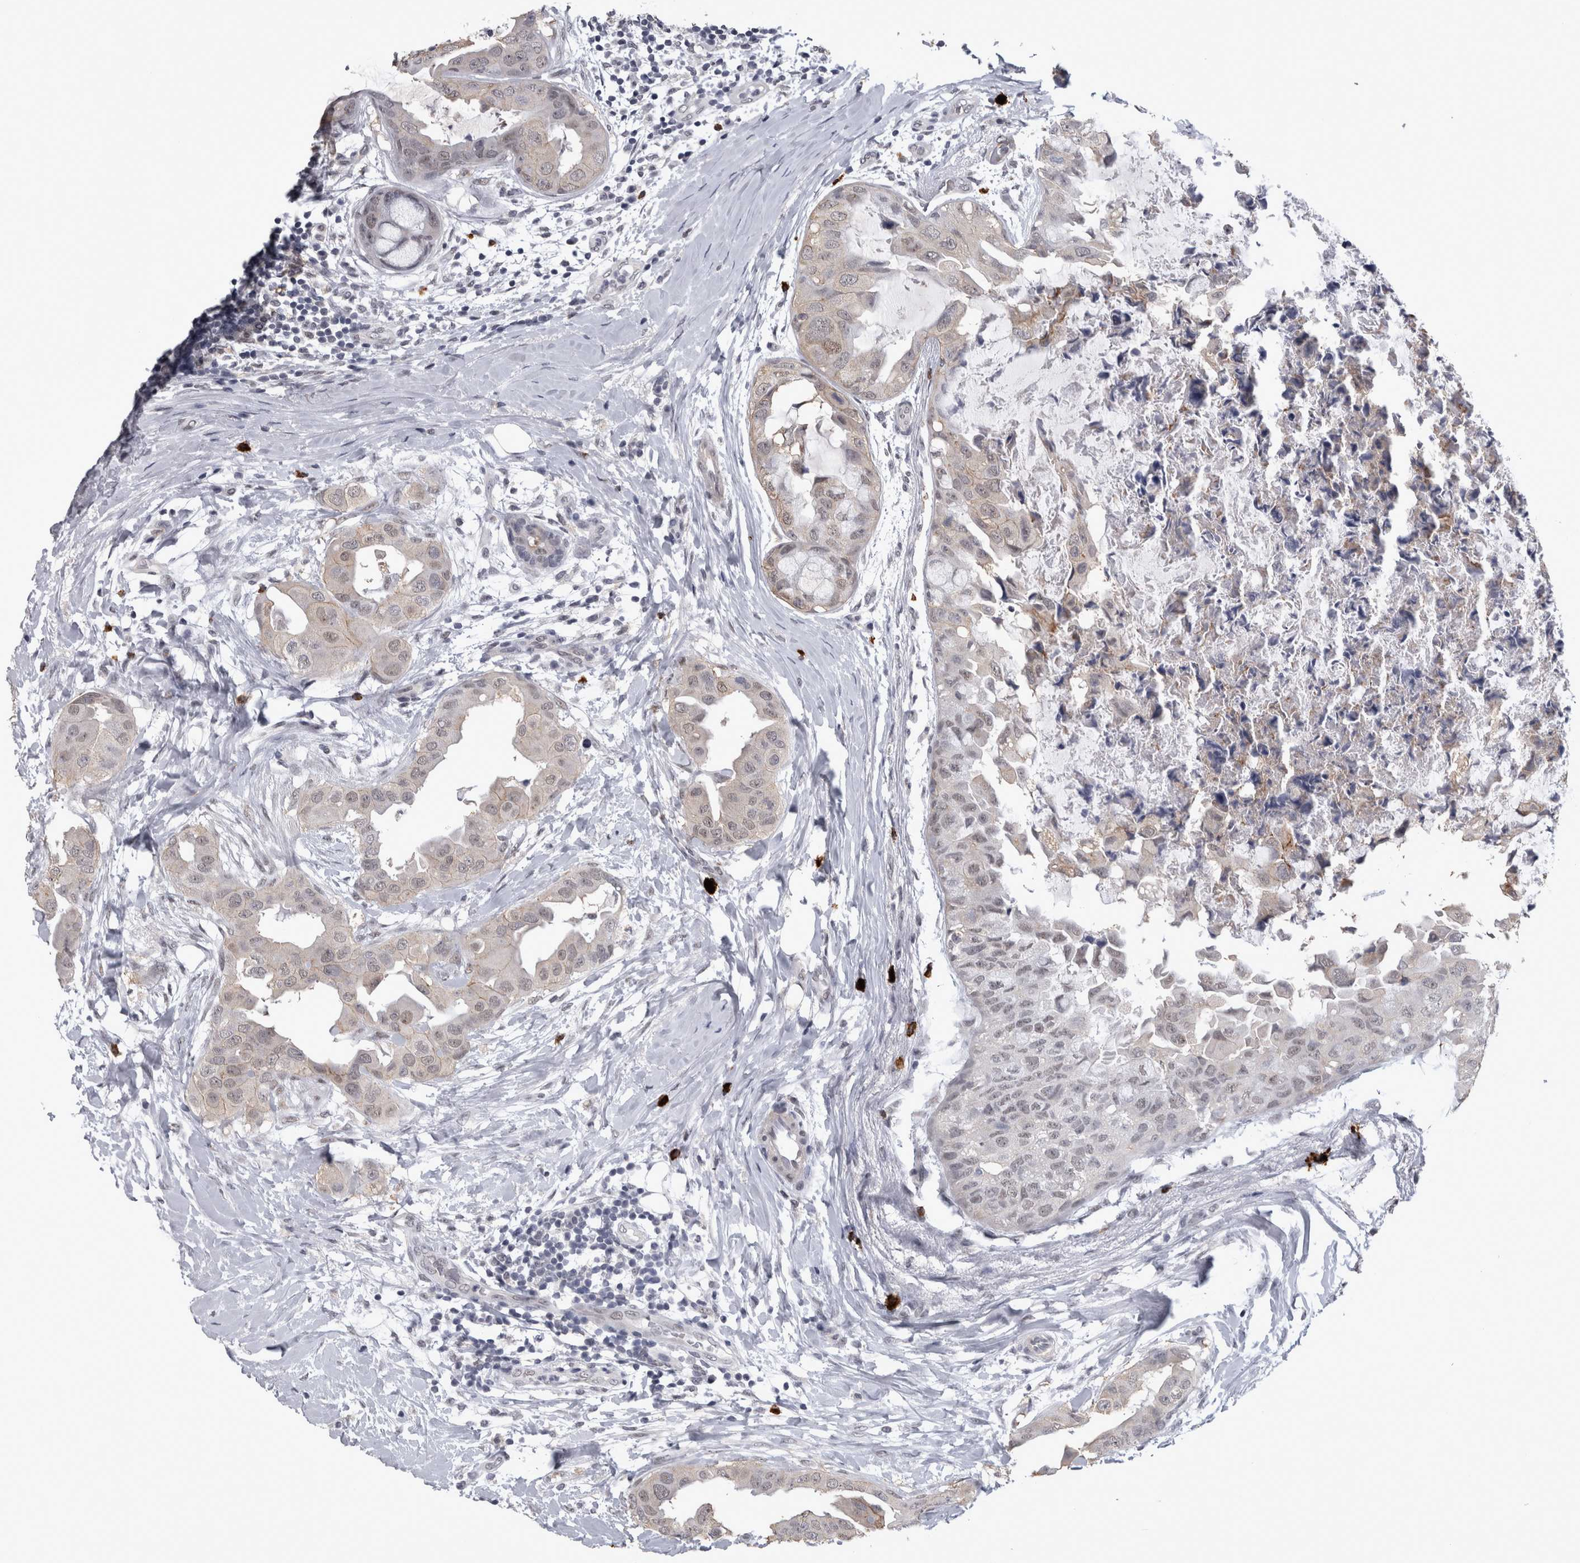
{"staining": {"intensity": "weak", "quantity": ">75%", "location": "nuclear"}, "tissue": "breast cancer", "cell_type": "Tumor cells", "image_type": "cancer", "snomed": [{"axis": "morphology", "description": "Duct carcinoma"}, {"axis": "topography", "description": "Breast"}], "caption": "Brown immunohistochemical staining in breast cancer exhibits weak nuclear expression in about >75% of tumor cells.", "gene": "PEBP4", "patient": {"sex": "female", "age": 40}}